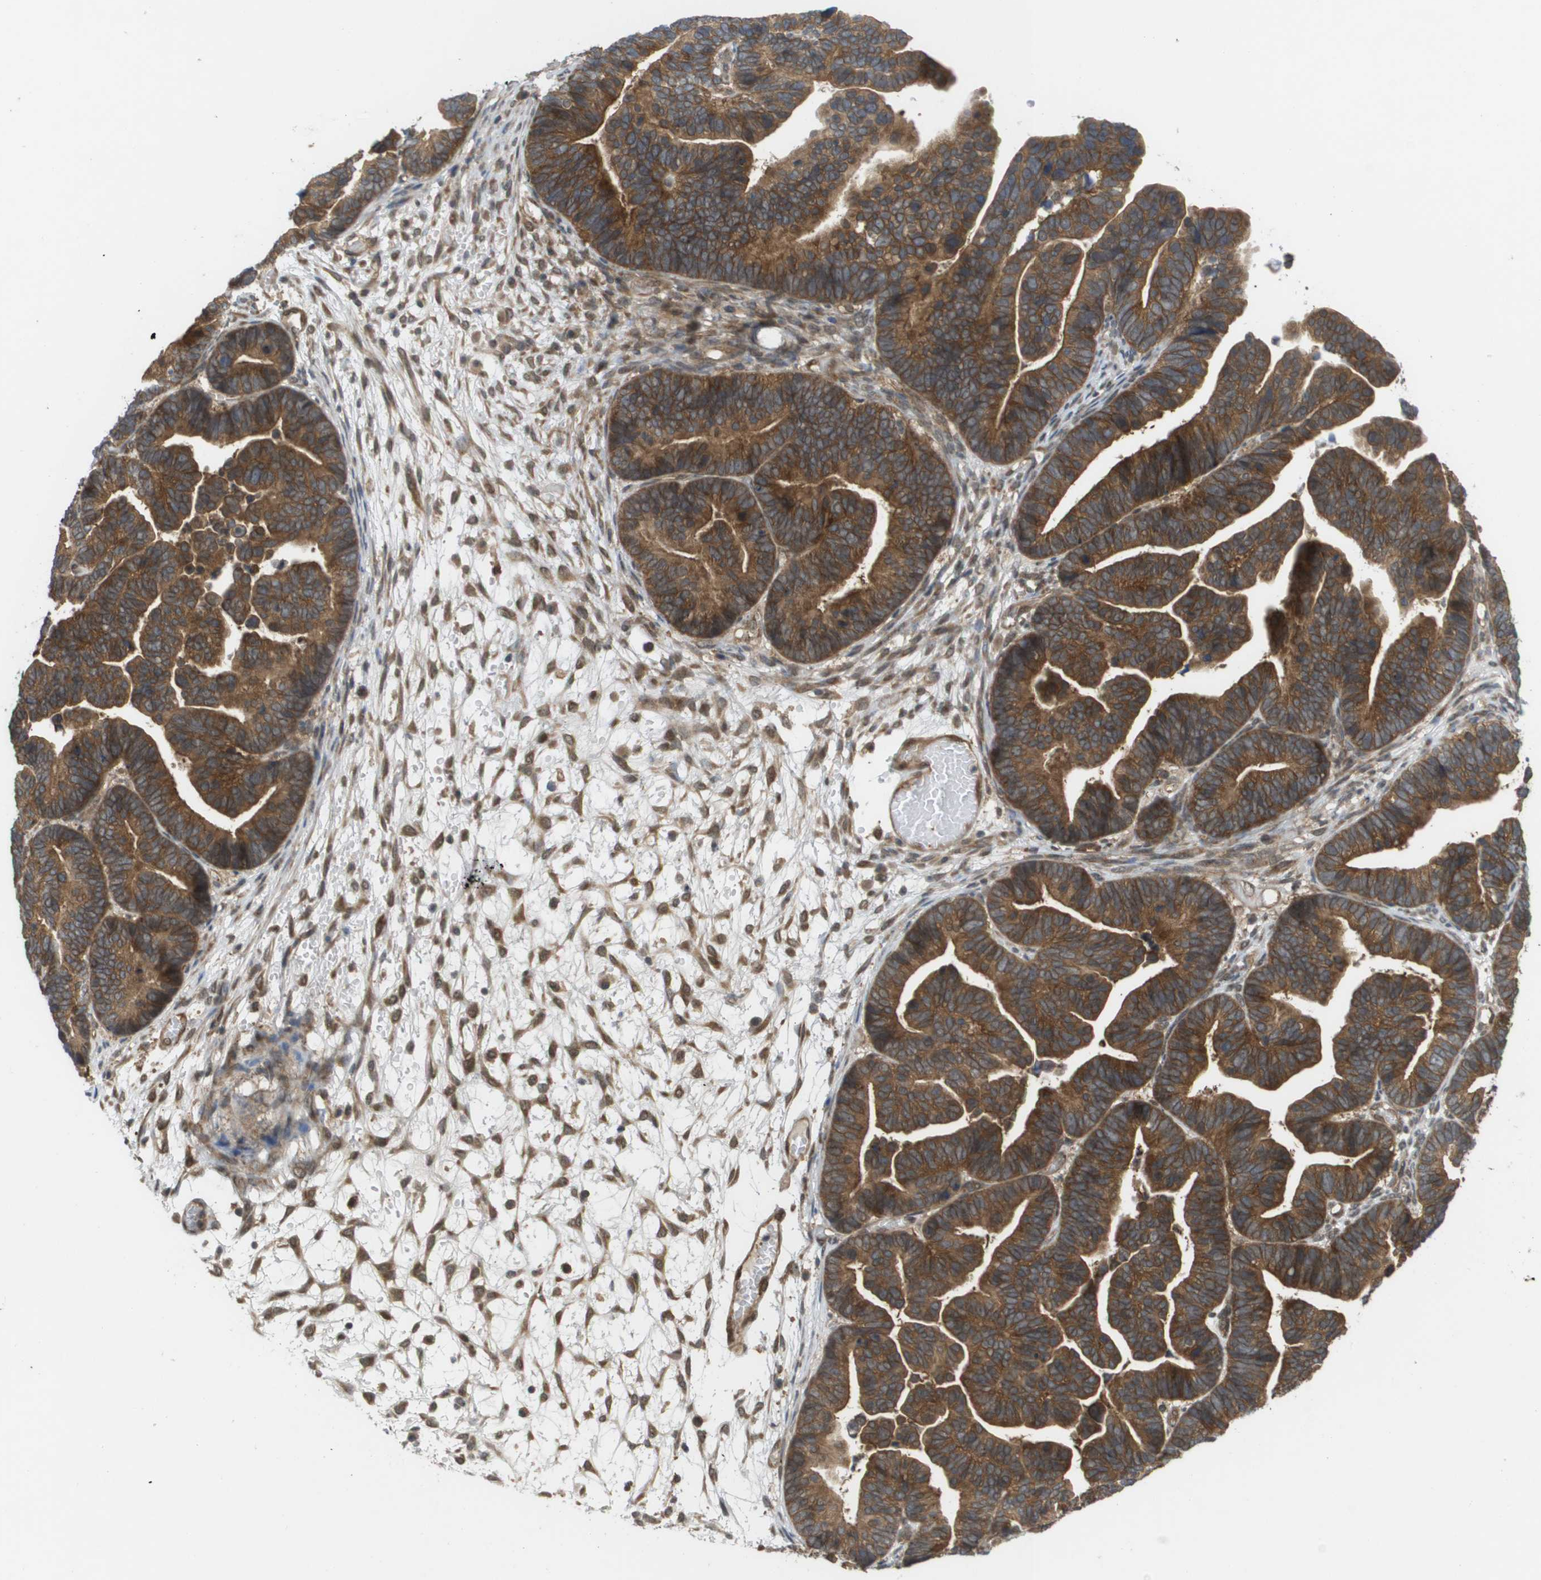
{"staining": {"intensity": "strong", "quantity": ">75%", "location": "cytoplasmic/membranous"}, "tissue": "ovarian cancer", "cell_type": "Tumor cells", "image_type": "cancer", "snomed": [{"axis": "morphology", "description": "Cystadenocarcinoma, serous, NOS"}, {"axis": "topography", "description": "Ovary"}], "caption": "Tumor cells reveal strong cytoplasmic/membranous positivity in about >75% of cells in ovarian cancer (serous cystadenocarcinoma). (IHC, brightfield microscopy, high magnification).", "gene": "CTPS2", "patient": {"sex": "female", "age": 56}}